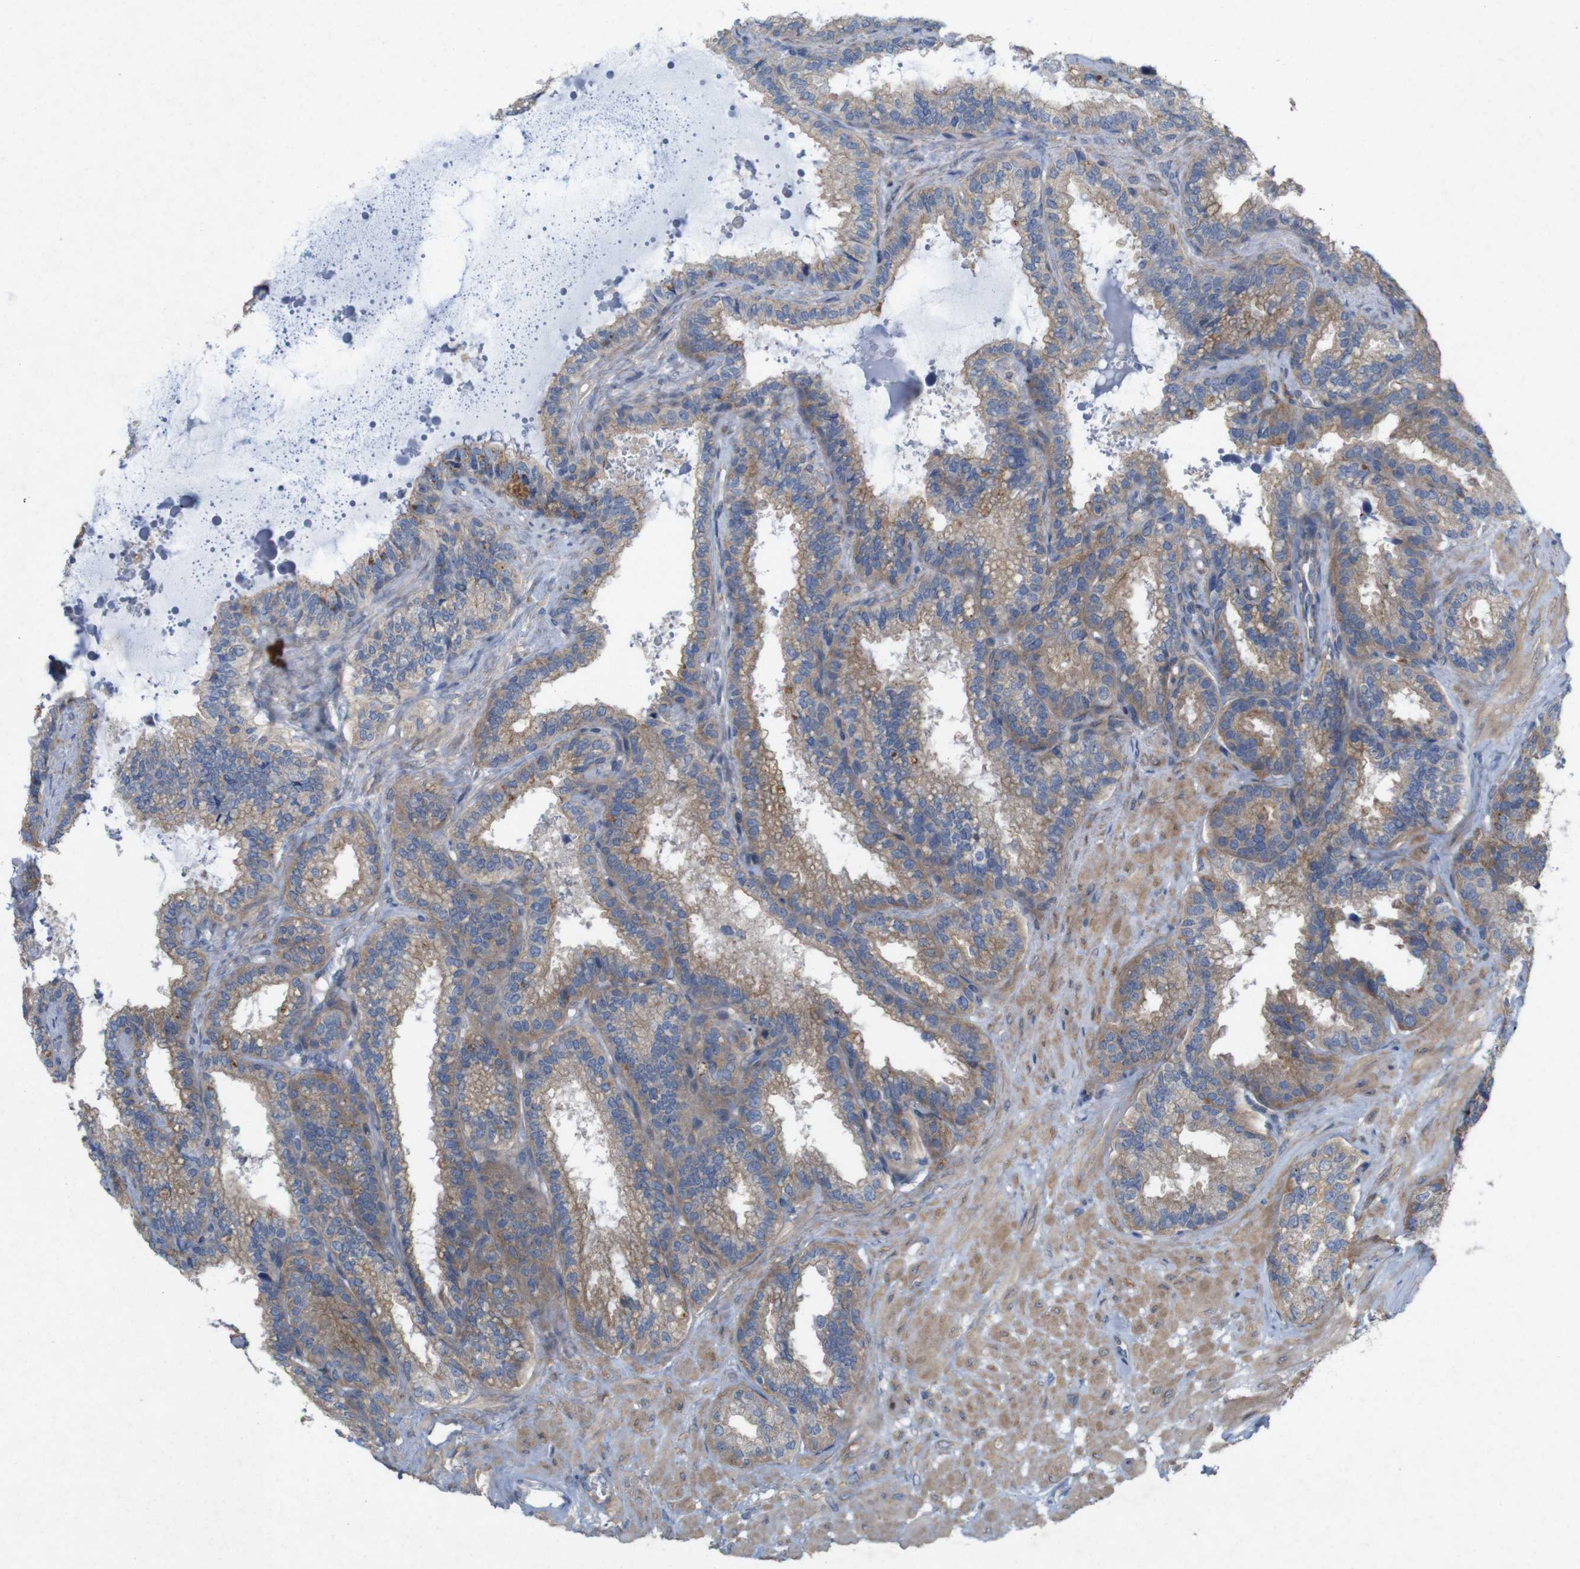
{"staining": {"intensity": "moderate", "quantity": ">75%", "location": "cytoplasmic/membranous"}, "tissue": "seminal vesicle", "cell_type": "Glandular cells", "image_type": "normal", "snomed": [{"axis": "morphology", "description": "Normal tissue, NOS"}, {"axis": "topography", "description": "Seminal veicle"}], "caption": "Glandular cells exhibit medium levels of moderate cytoplasmic/membranous positivity in approximately >75% of cells in normal seminal vesicle.", "gene": "SIGLEC8", "patient": {"sex": "male", "age": 46}}